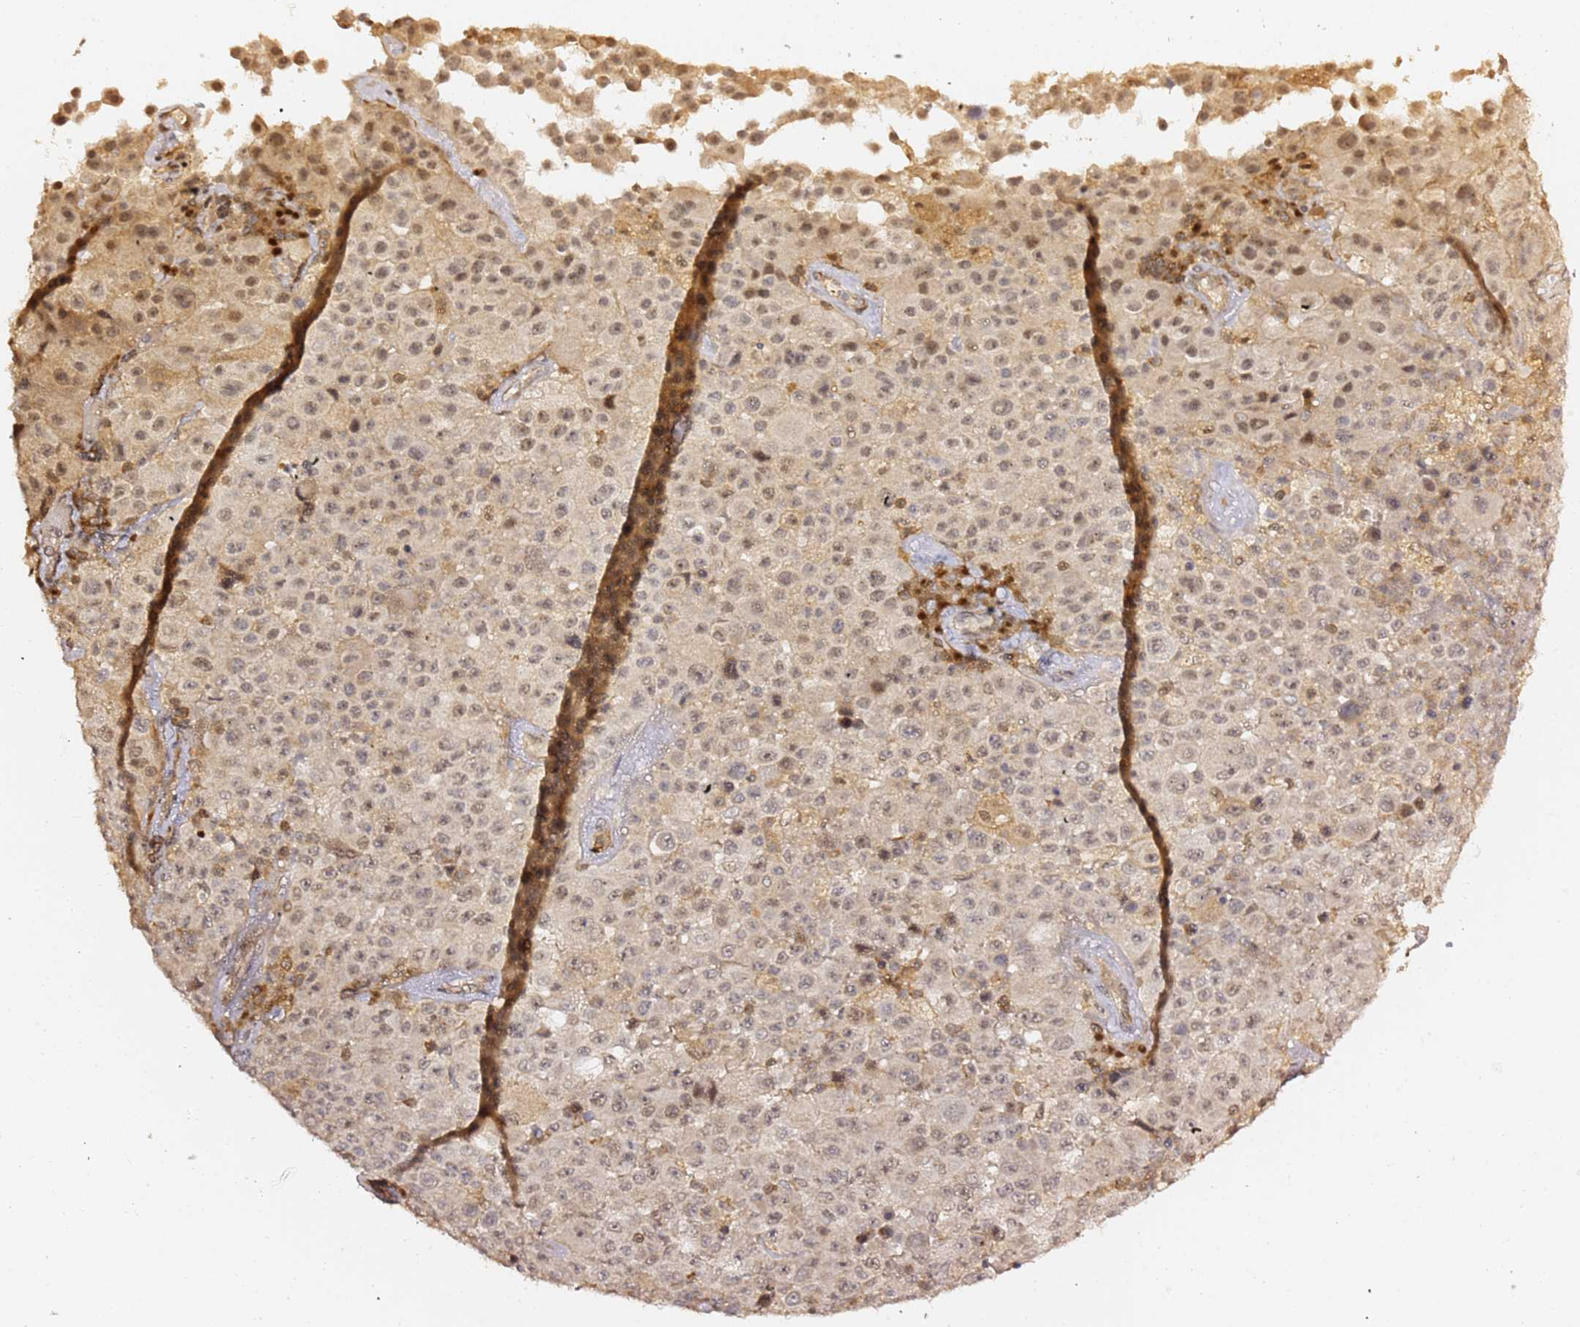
{"staining": {"intensity": "weak", "quantity": ">75%", "location": "nuclear"}, "tissue": "melanoma", "cell_type": "Tumor cells", "image_type": "cancer", "snomed": [{"axis": "morphology", "description": "Malignant melanoma, Metastatic site"}, {"axis": "topography", "description": "Lymph node"}], "caption": "Malignant melanoma (metastatic site) tissue exhibits weak nuclear staining in approximately >75% of tumor cells, visualized by immunohistochemistry.", "gene": "OR5V1", "patient": {"sex": "male", "age": 62}}